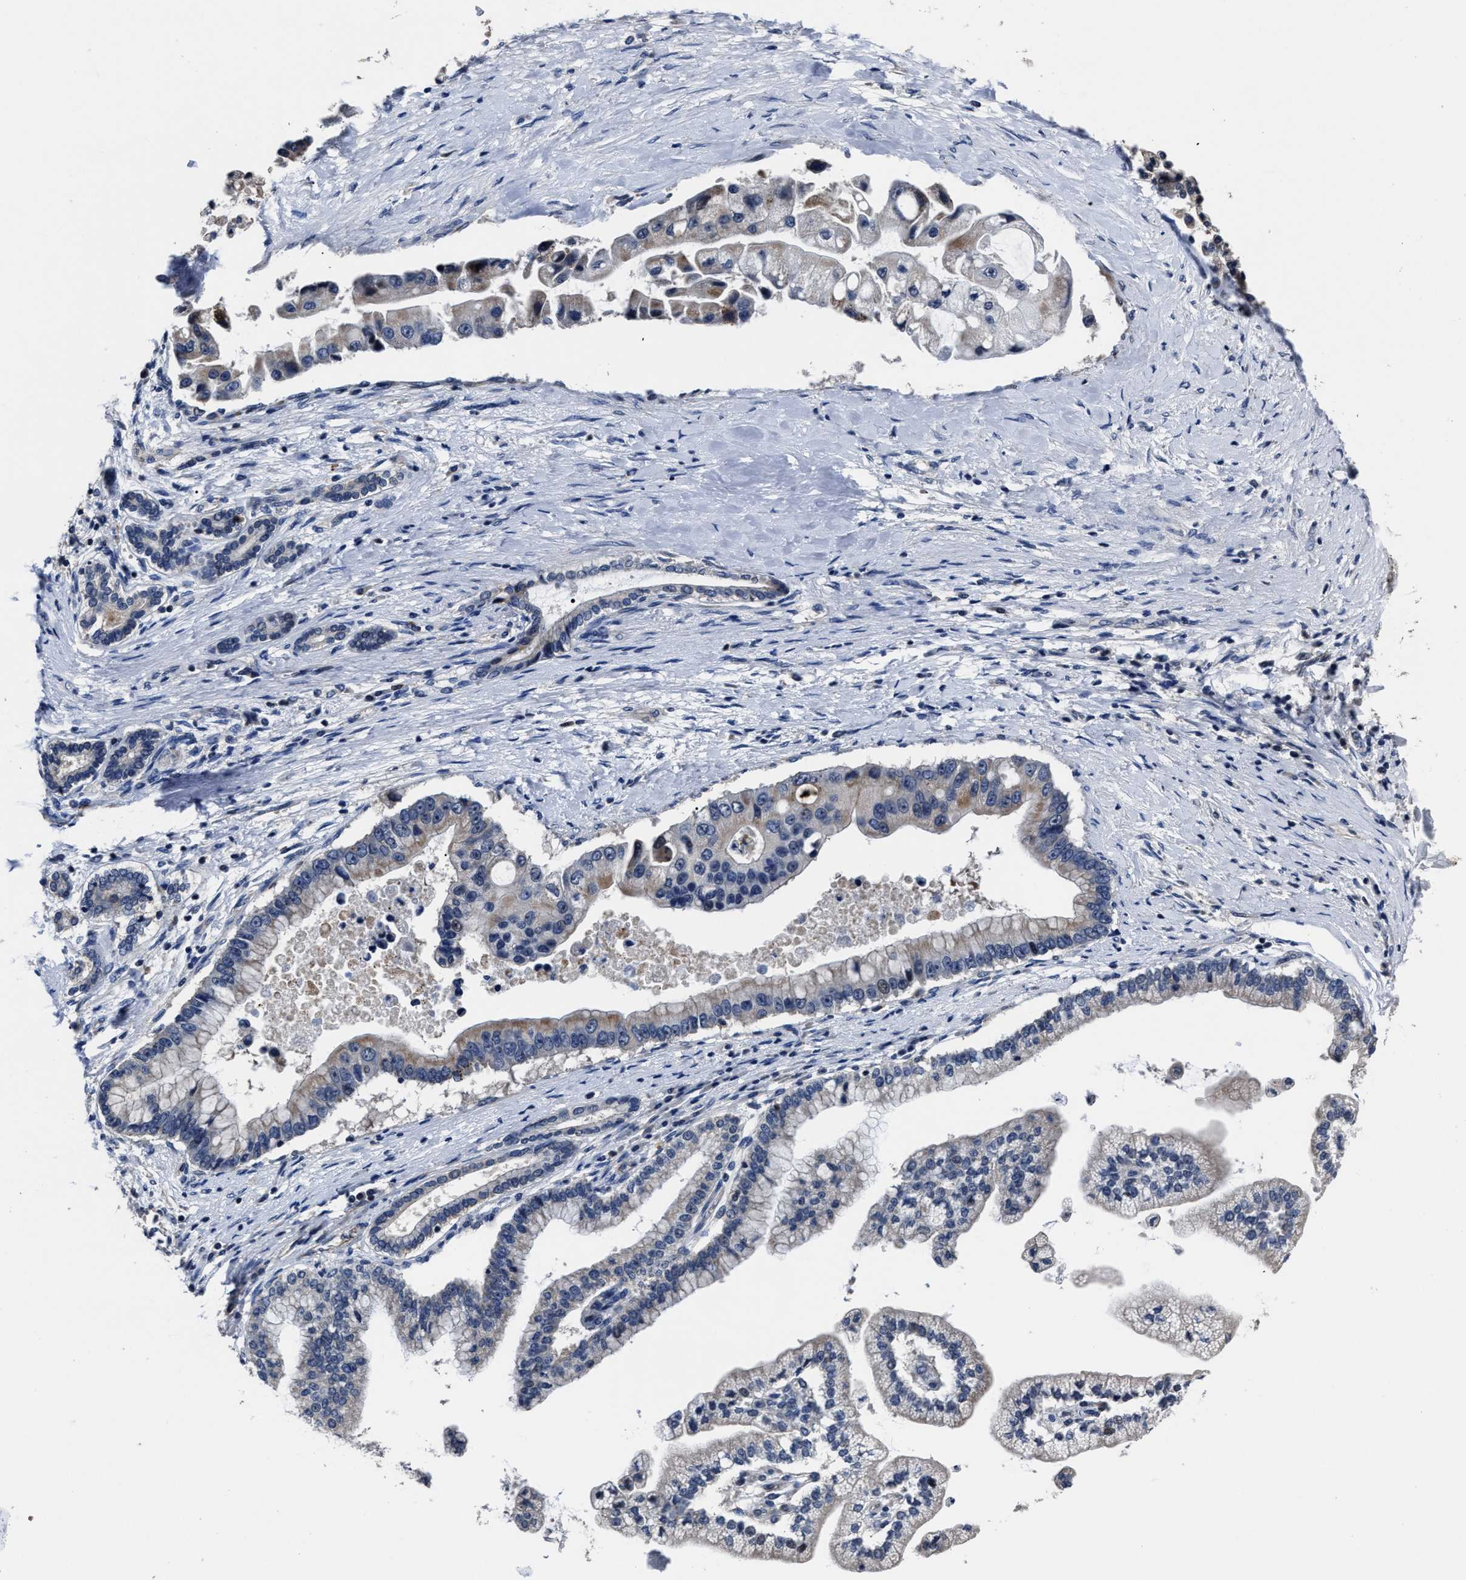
{"staining": {"intensity": "moderate", "quantity": "<25%", "location": "cytoplasmic/membranous"}, "tissue": "liver cancer", "cell_type": "Tumor cells", "image_type": "cancer", "snomed": [{"axis": "morphology", "description": "Cholangiocarcinoma"}, {"axis": "topography", "description": "Liver"}], "caption": "About <25% of tumor cells in cholangiocarcinoma (liver) show moderate cytoplasmic/membranous protein positivity as visualized by brown immunohistochemical staining.", "gene": "RSBN1L", "patient": {"sex": "male", "age": 50}}